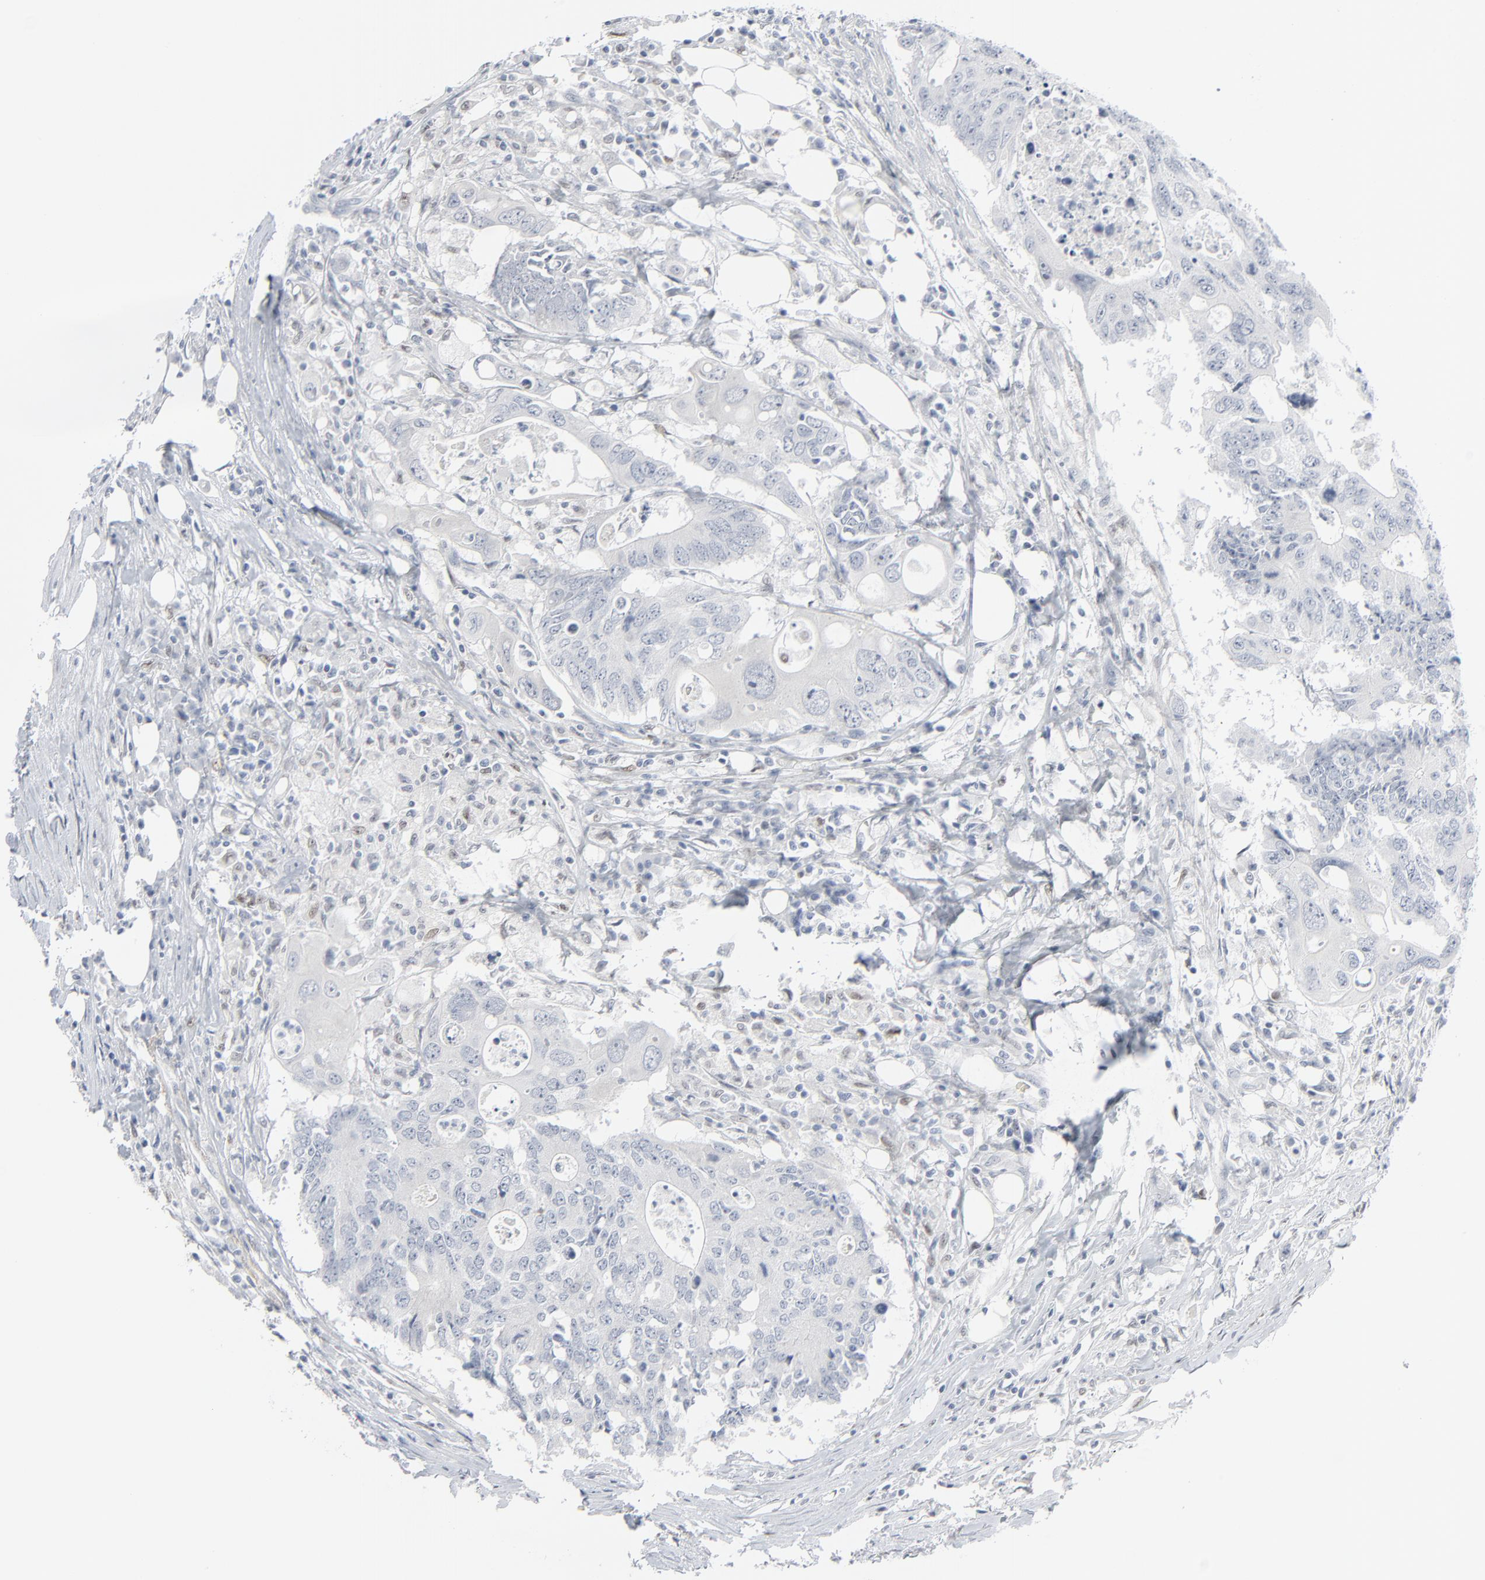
{"staining": {"intensity": "negative", "quantity": "none", "location": "none"}, "tissue": "colorectal cancer", "cell_type": "Tumor cells", "image_type": "cancer", "snomed": [{"axis": "morphology", "description": "Adenocarcinoma, NOS"}, {"axis": "topography", "description": "Colon"}], "caption": "Immunohistochemical staining of human colorectal cancer exhibits no significant positivity in tumor cells.", "gene": "MITF", "patient": {"sex": "female", "age": 86}}